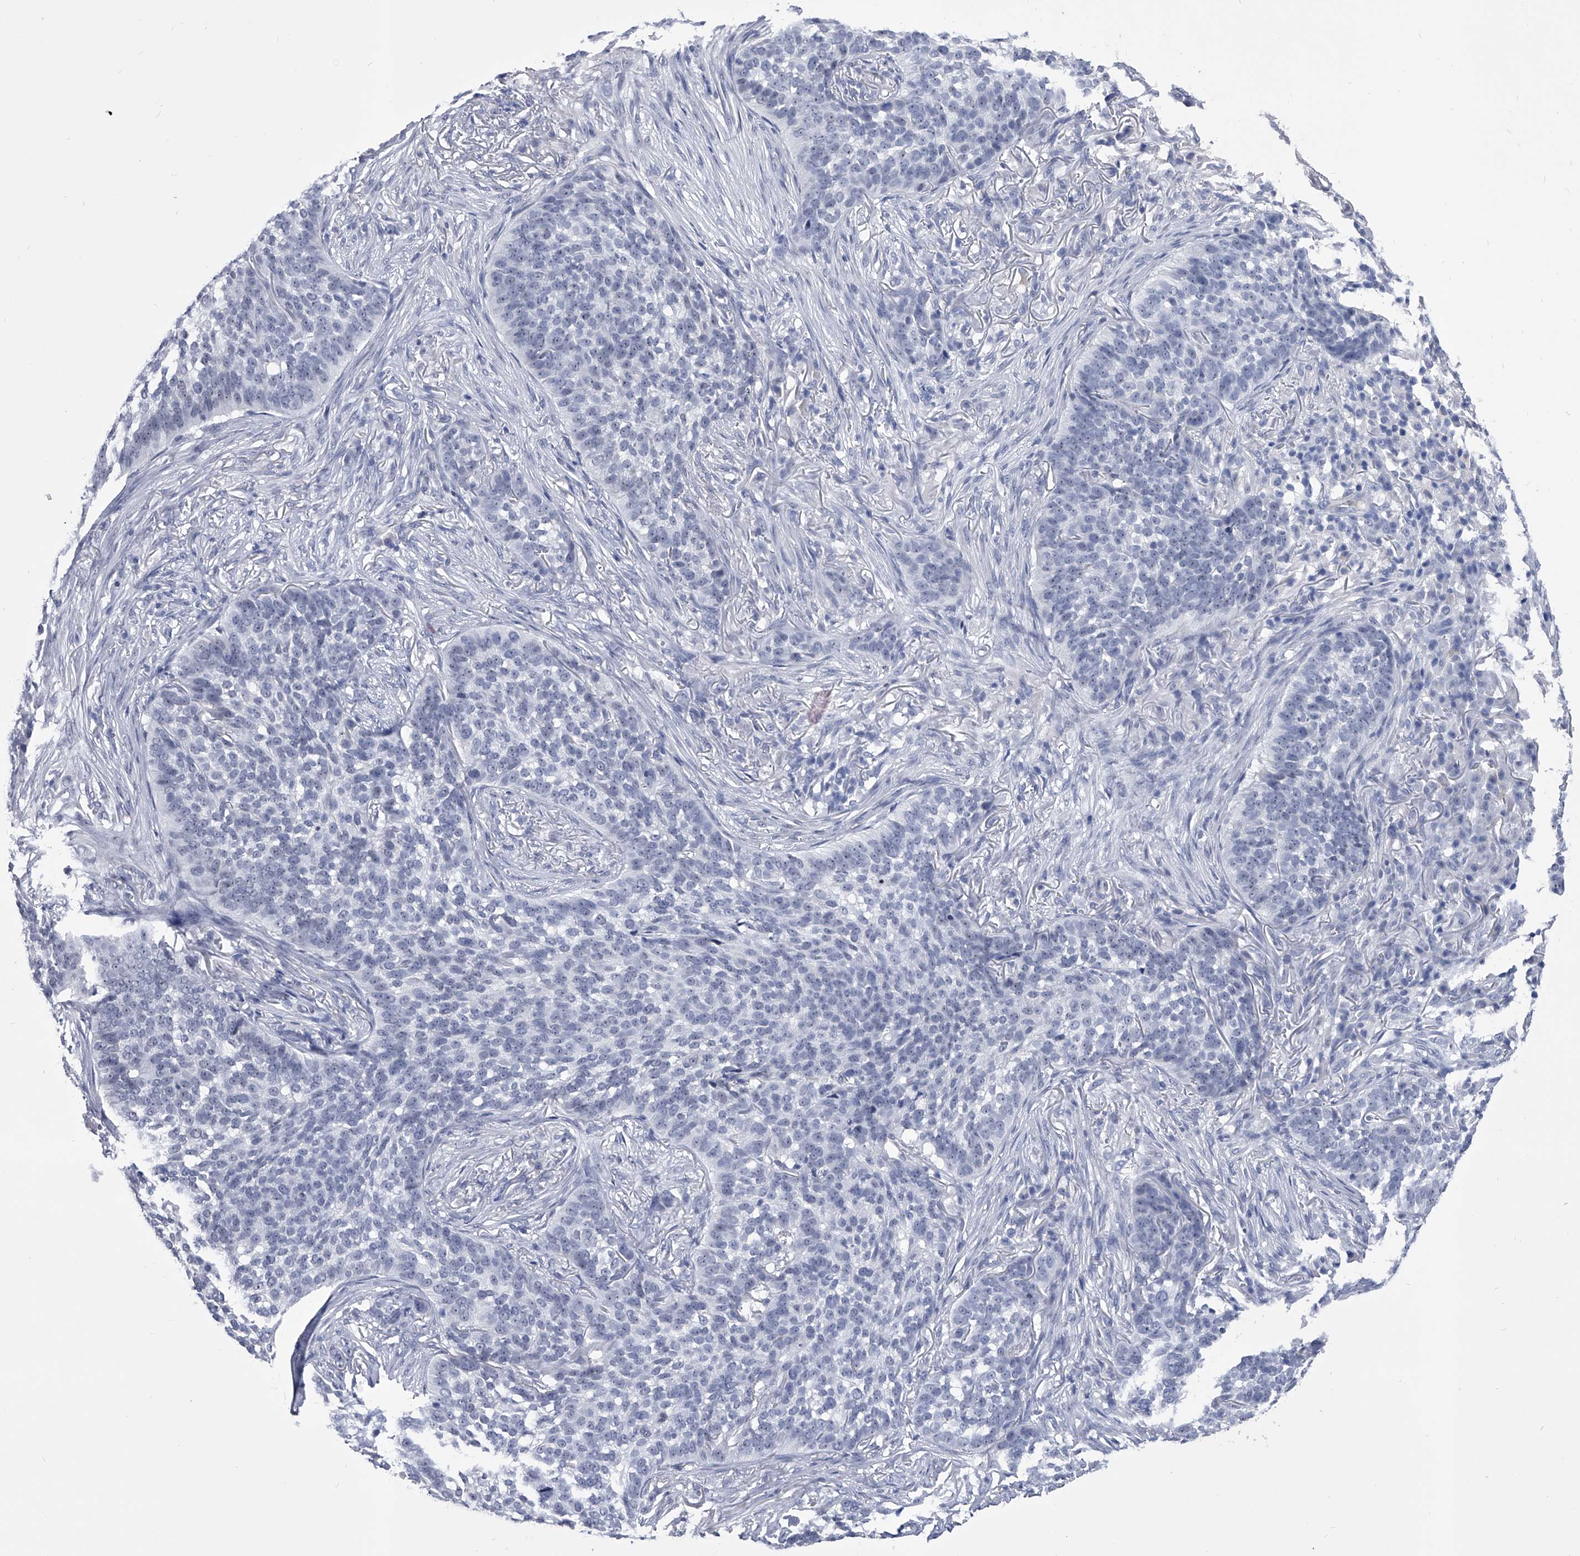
{"staining": {"intensity": "negative", "quantity": "none", "location": "none"}, "tissue": "skin cancer", "cell_type": "Tumor cells", "image_type": "cancer", "snomed": [{"axis": "morphology", "description": "Basal cell carcinoma"}, {"axis": "topography", "description": "Skin"}], "caption": "DAB (3,3'-diaminobenzidine) immunohistochemical staining of skin basal cell carcinoma reveals no significant positivity in tumor cells. (Brightfield microscopy of DAB (3,3'-diaminobenzidine) IHC at high magnification).", "gene": "CRISP2", "patient": {"sex": "male", "age": 85}}